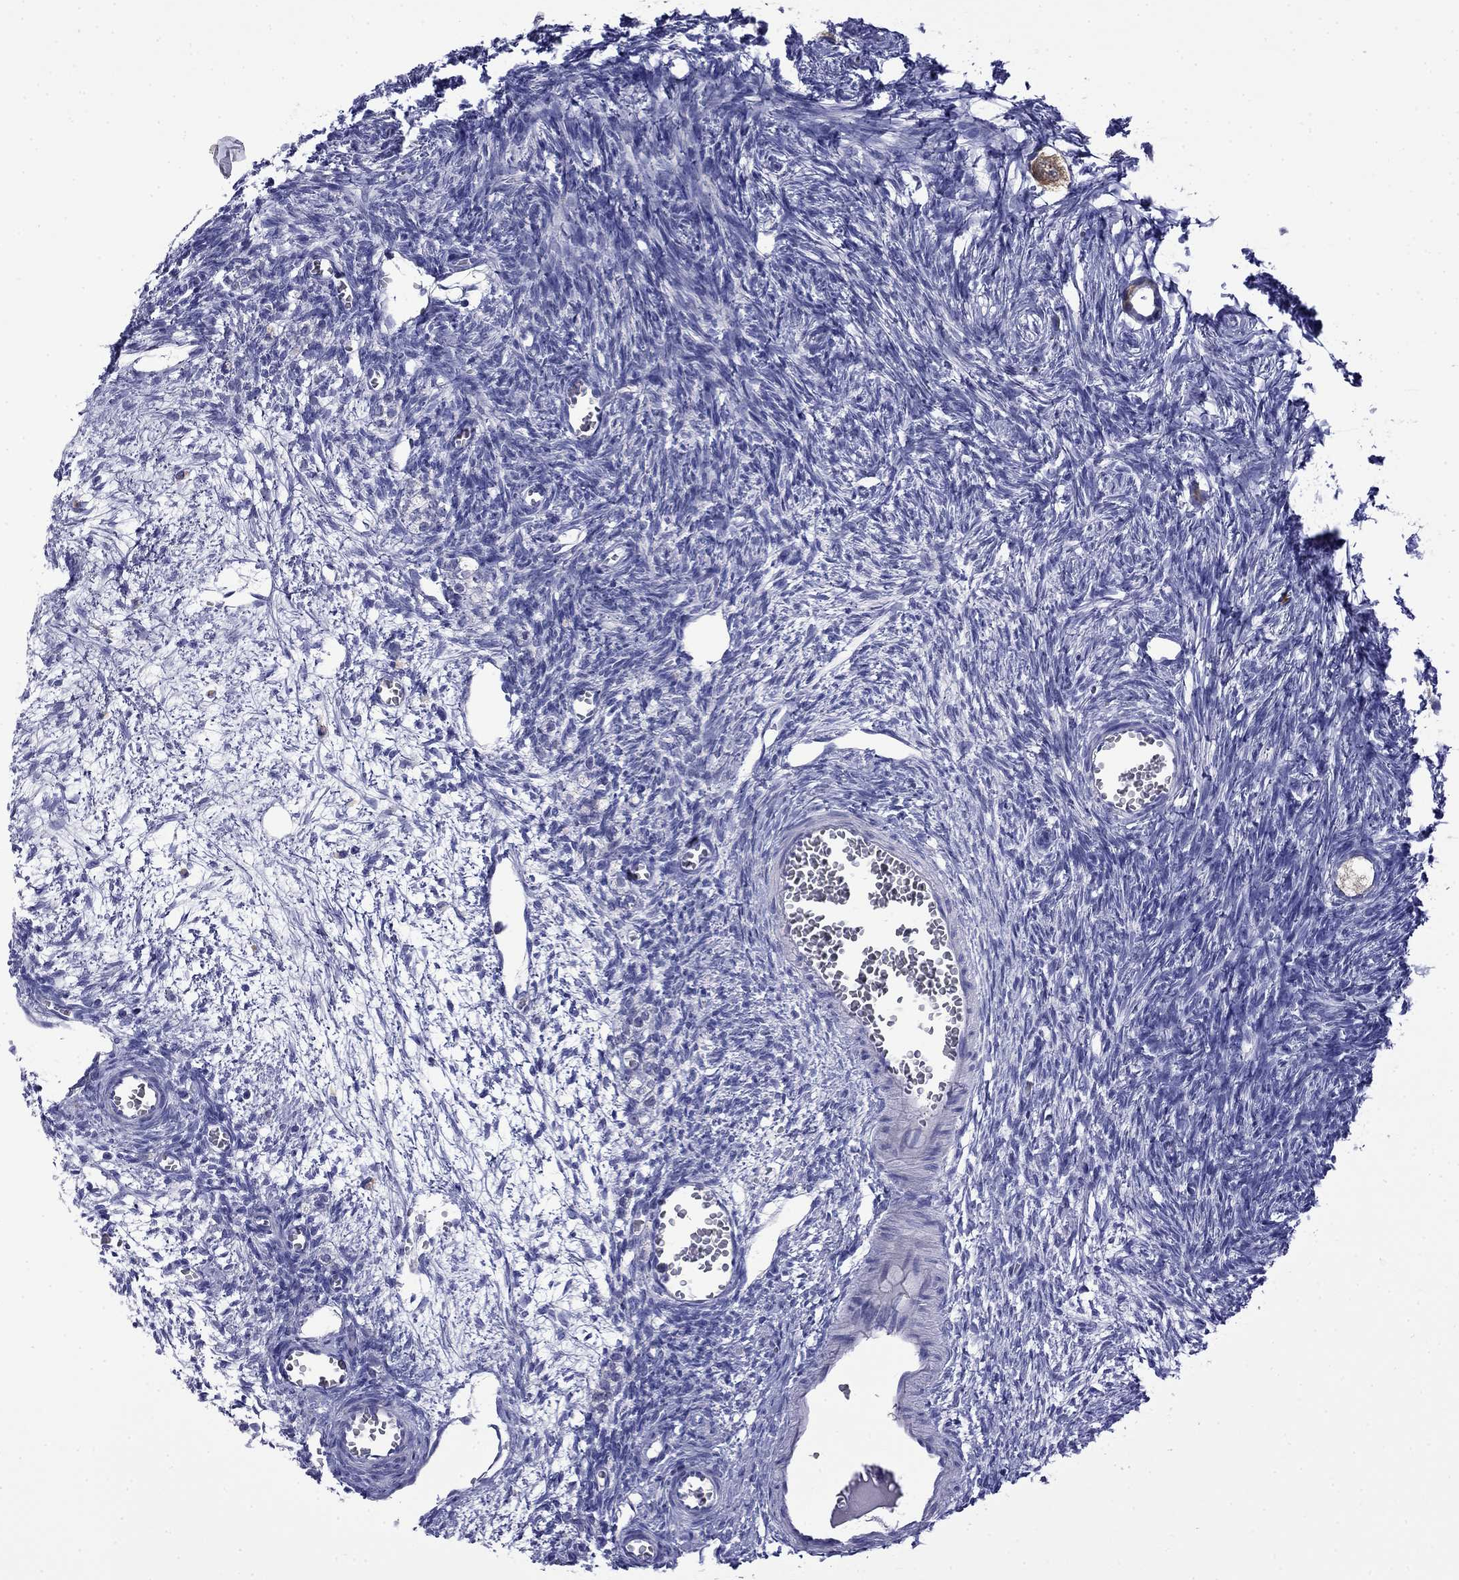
{"staining": {"intensity": "negative", "quantity": "none", "location": "none"}, "tissue": "ovary", "cell_type": "Follicle cells", "image_type": "normal", "snomed": [{"axis": "morphology", "description": "Normal tissue, NOS"}, {"axis": "topography", "description": "Ovary"}], "caption": "The immunohistochemistry photomicrograph has no significant staining in follicle cells of ovary.", "gene": "MYO15A", "patient": {"sex": "female", "age": 27}}